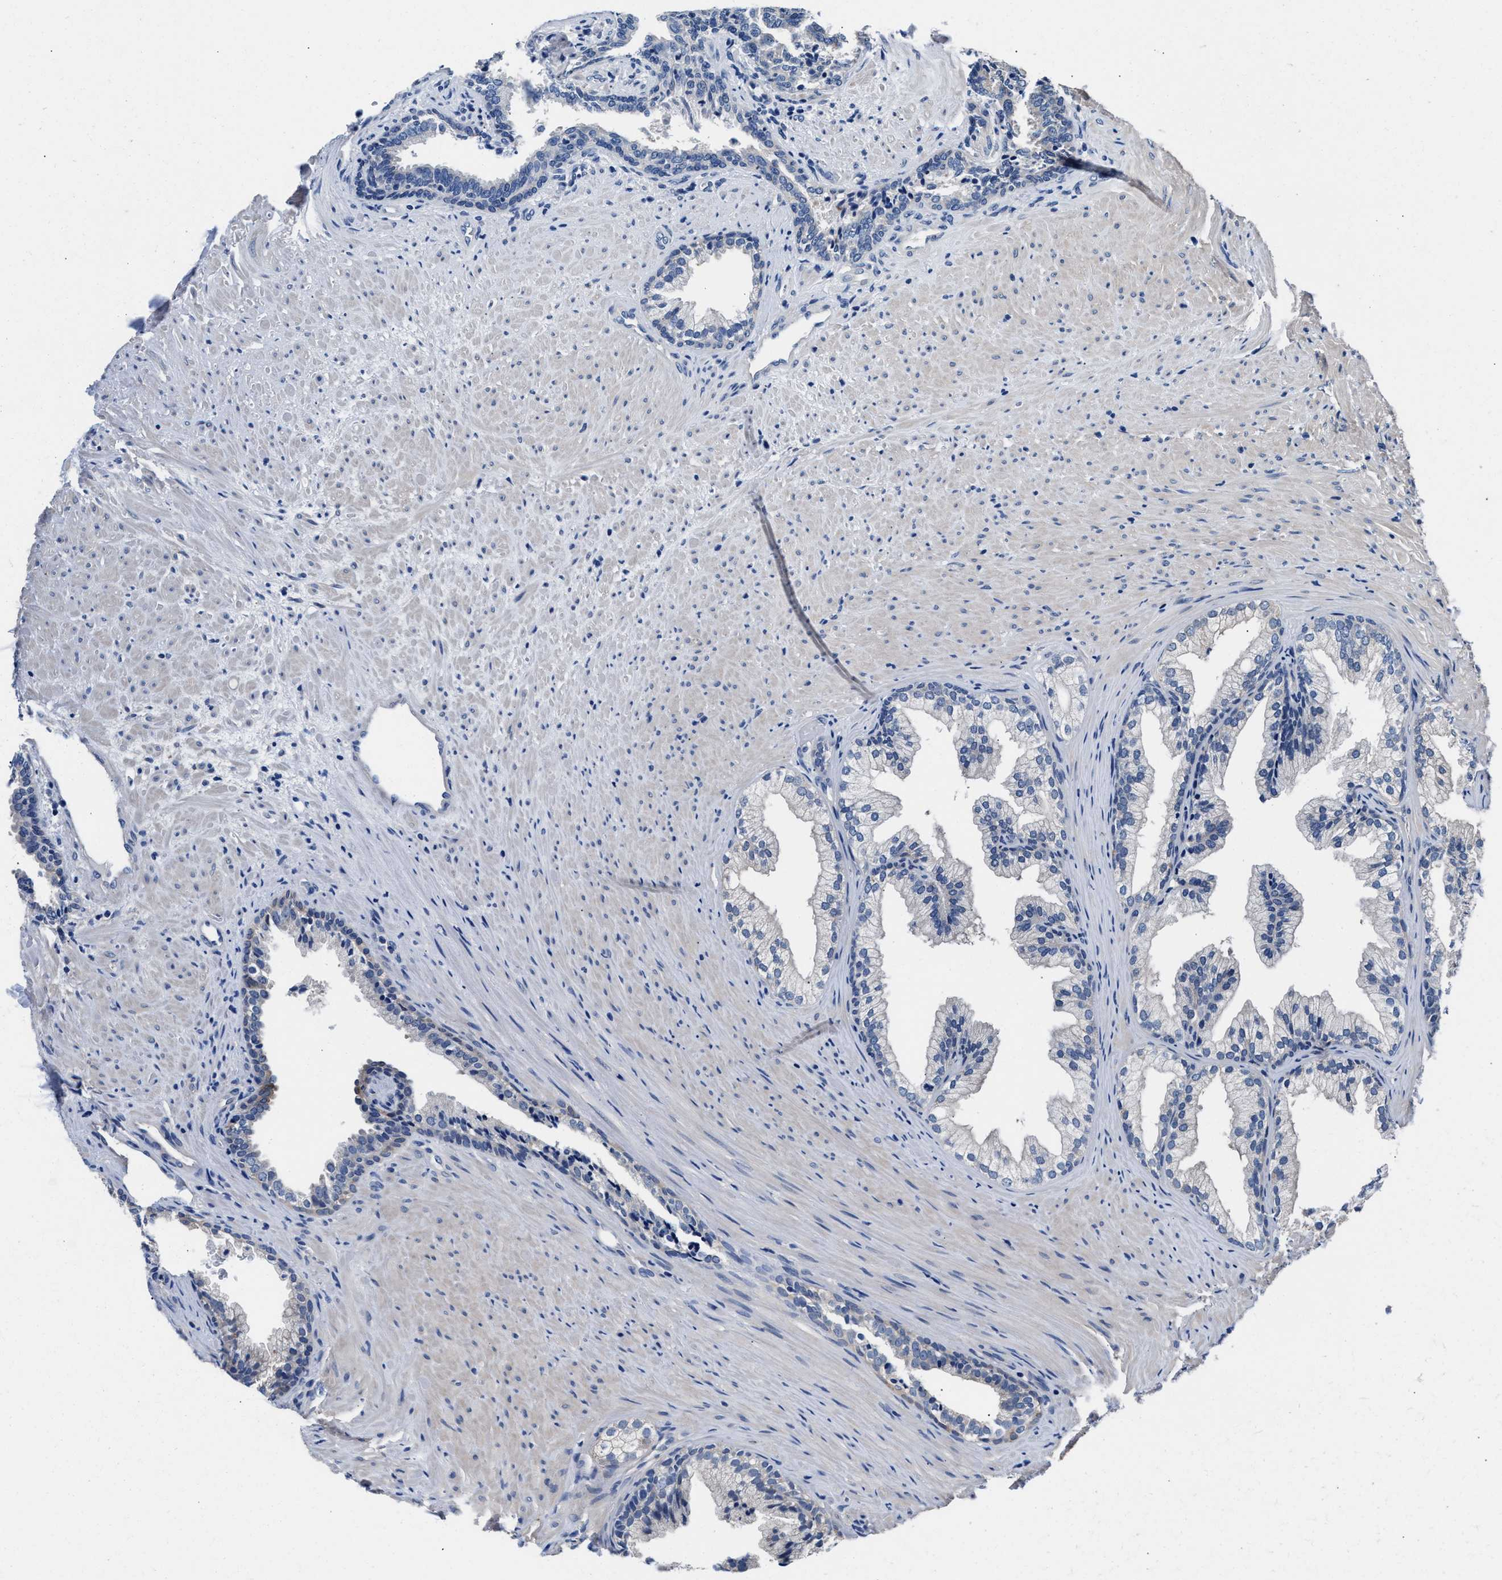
{"staining": {"intensity": "negative", "quantity": "none", "location": "none"}, "tissue": "prostate", "cell_type": "Glandular cells", "image_type": "normal", "snomed": [{"axis": "morphology", "description": "Normal tissue, NOS"}, {"axis": "topography", "description": "Prostate"}], "caption": "This is an immunohistochemistry micrograph of unremarkable human prostate. There is no positivity in glandular cells.", "gene": "GSTM1", "patient": {"sex": "male", "age": 76}}